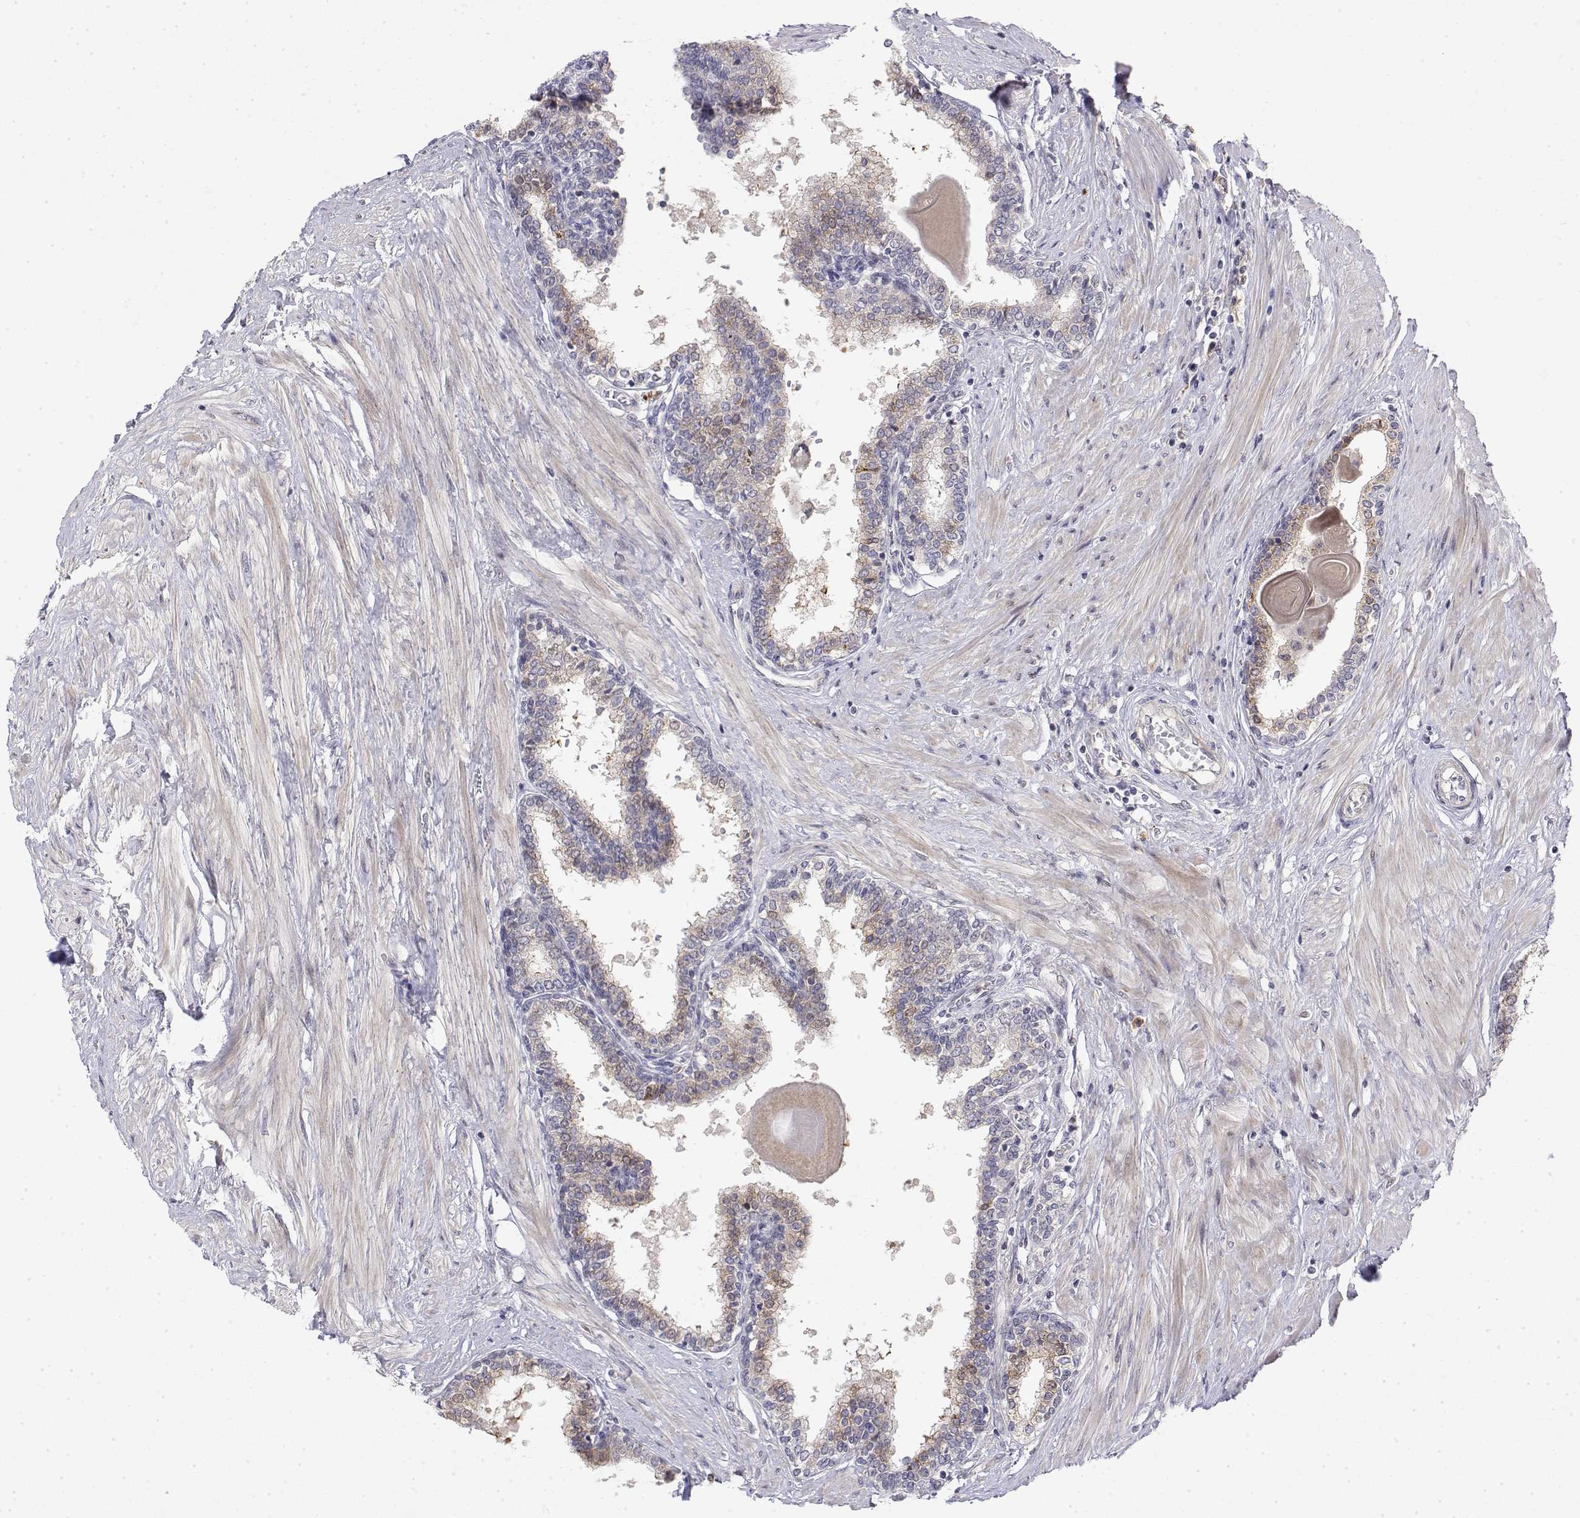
{"staining": {"intensity": "weak", "quantity": "<25%", "location": "cytoplasmic/membranous"}, "tissue": "prostate", "cell_type": "Glandular cells", "image_type": "normal", "snomed": [{"axis": "morphology", "description": "Normal tissue, NOS"}, {"axis": "topography", "description": "Prostate"}], "caption": "High power microscopy micrograph of an immunohistochemistry image of unremarkable prostate, revealing no significant expression in glandular cells.", "gene": "IGFBP4", "patient": {"sex": "male", "age": 55}}